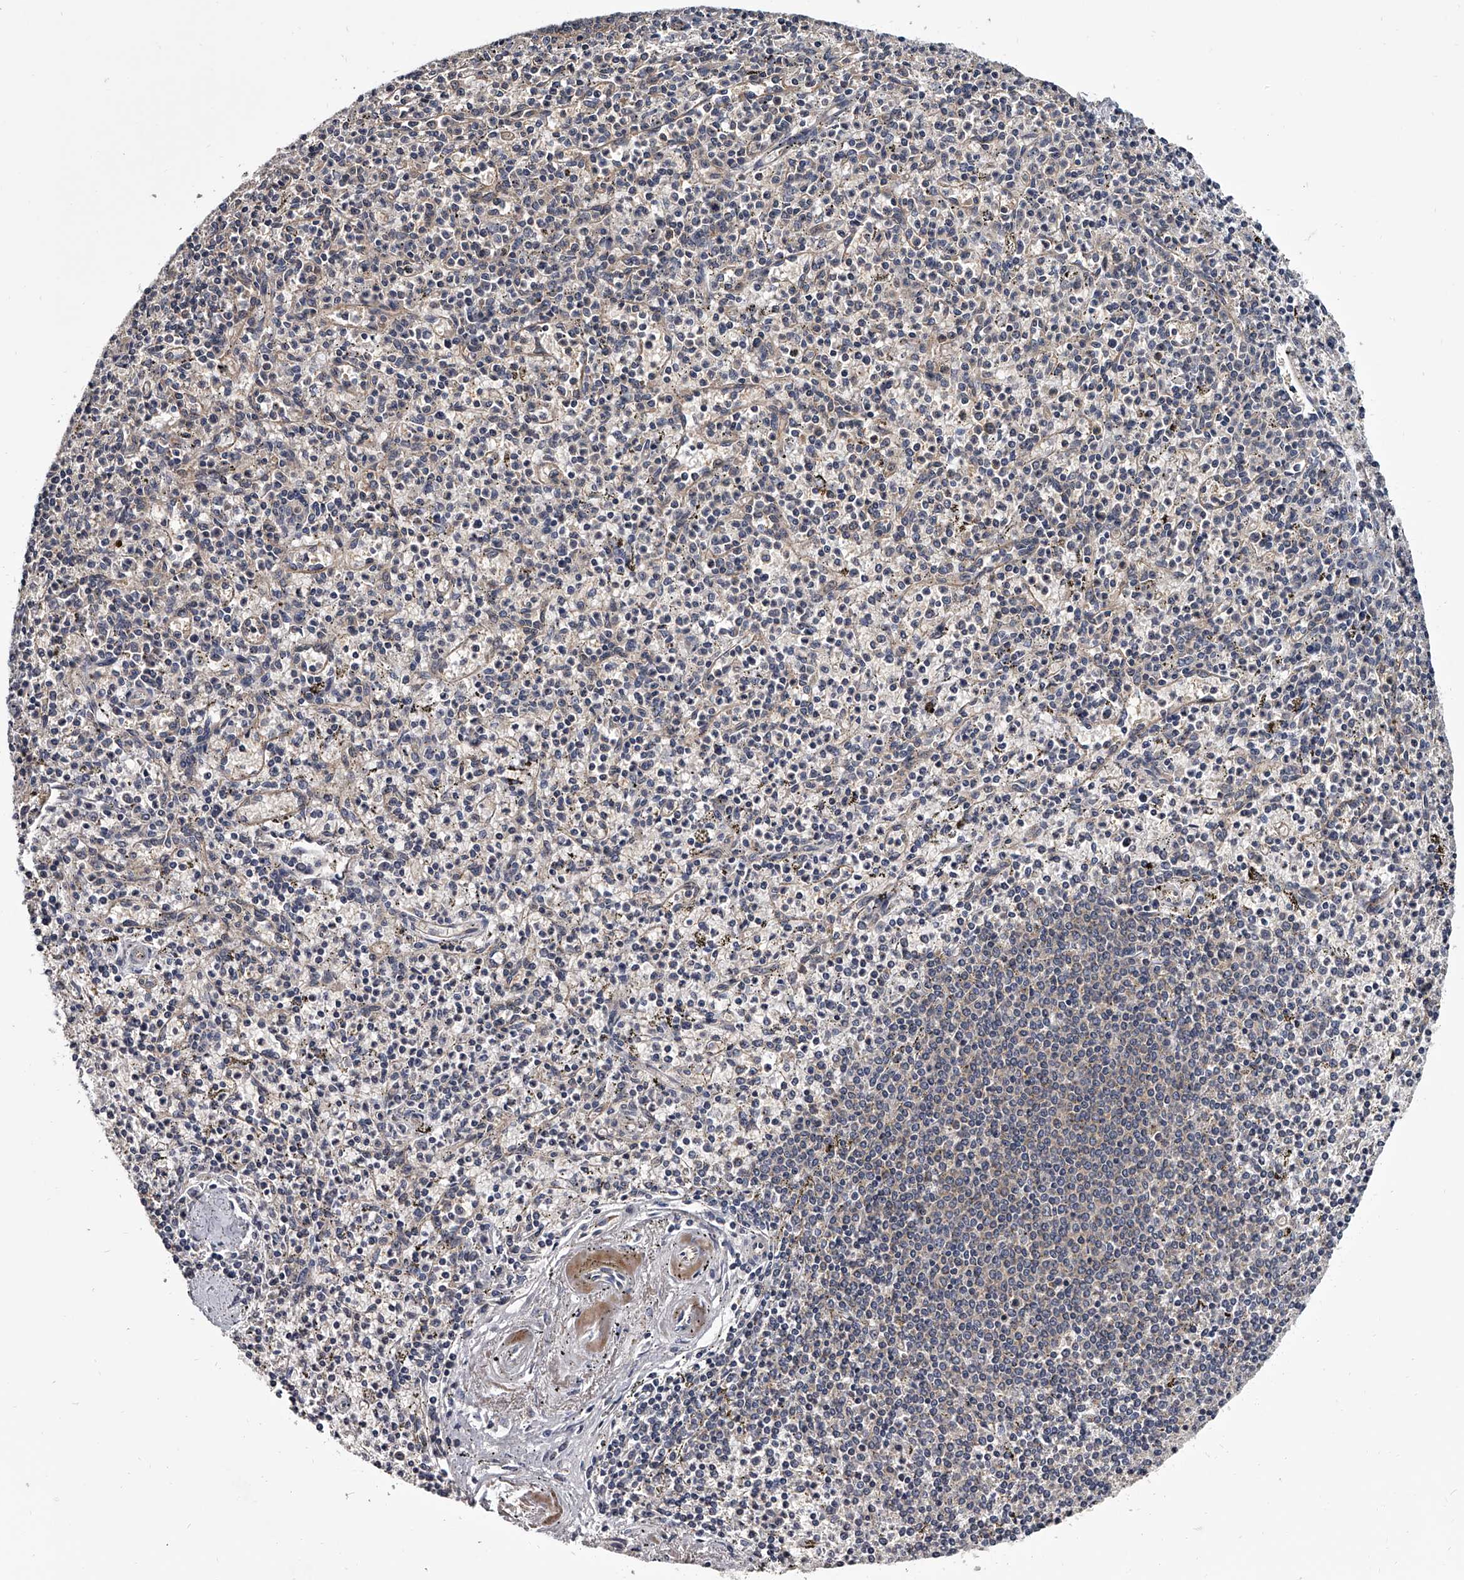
{"staining": {"intensity": "negative", "quantity": "none", "location": "none"}, "tissue": "spleen", "cell_type": "Cells in red pulp", "image_type": "normal", "snomed": [{"axis": "morphology", "description": "Normal tissue, NOS"}, {"axis": "topography", "description": "Spleen"}], "caption": "Immunohistochemistry of normal human spleen reveals no staining in cells in red pulp.", "gene": "GAPVD1", "patient": {"sex": "male", "age": 72}}